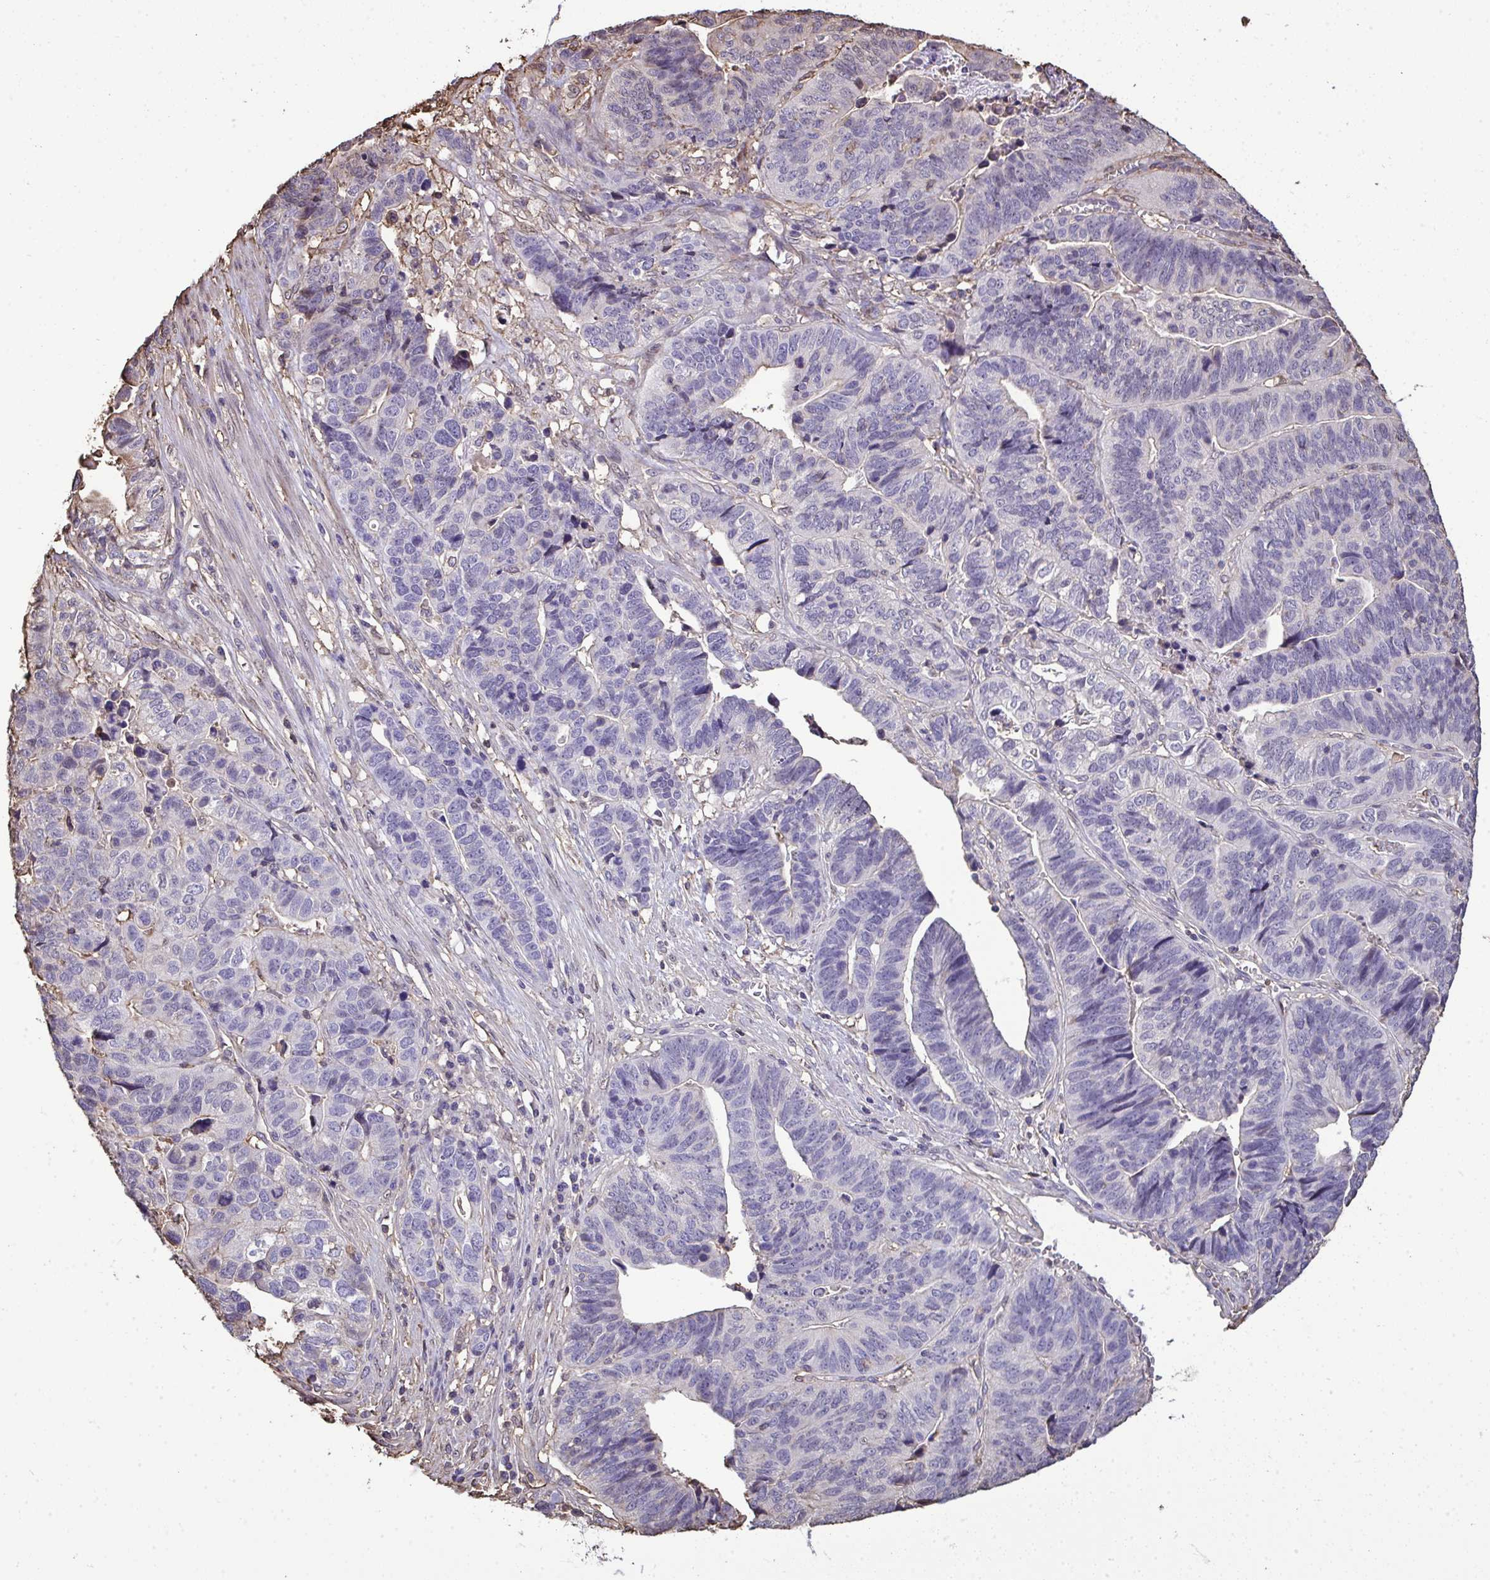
{"staining": {"intensity": "negative", "quantity": "none", "location": "none"}, "tissue": "stomach cancer", "cell_type": "Tumor cells", "image_type": "cancer", "snomed": [{"axis": "morphology", "description": "Adenocarcinoma, NOS"}, {"axis": "topography", "description": "Stomach, upper"}], "caption": "Immunohistochemistry (IHC) image of neoplastic tissue: stomach adenocarcinoma stained with DAB (3,3'-diaminobenzidine) reveals no significant protein expression in tumor cells.", "gene": "ANXA5", "patient": {"sex": "female", "age": 67}}